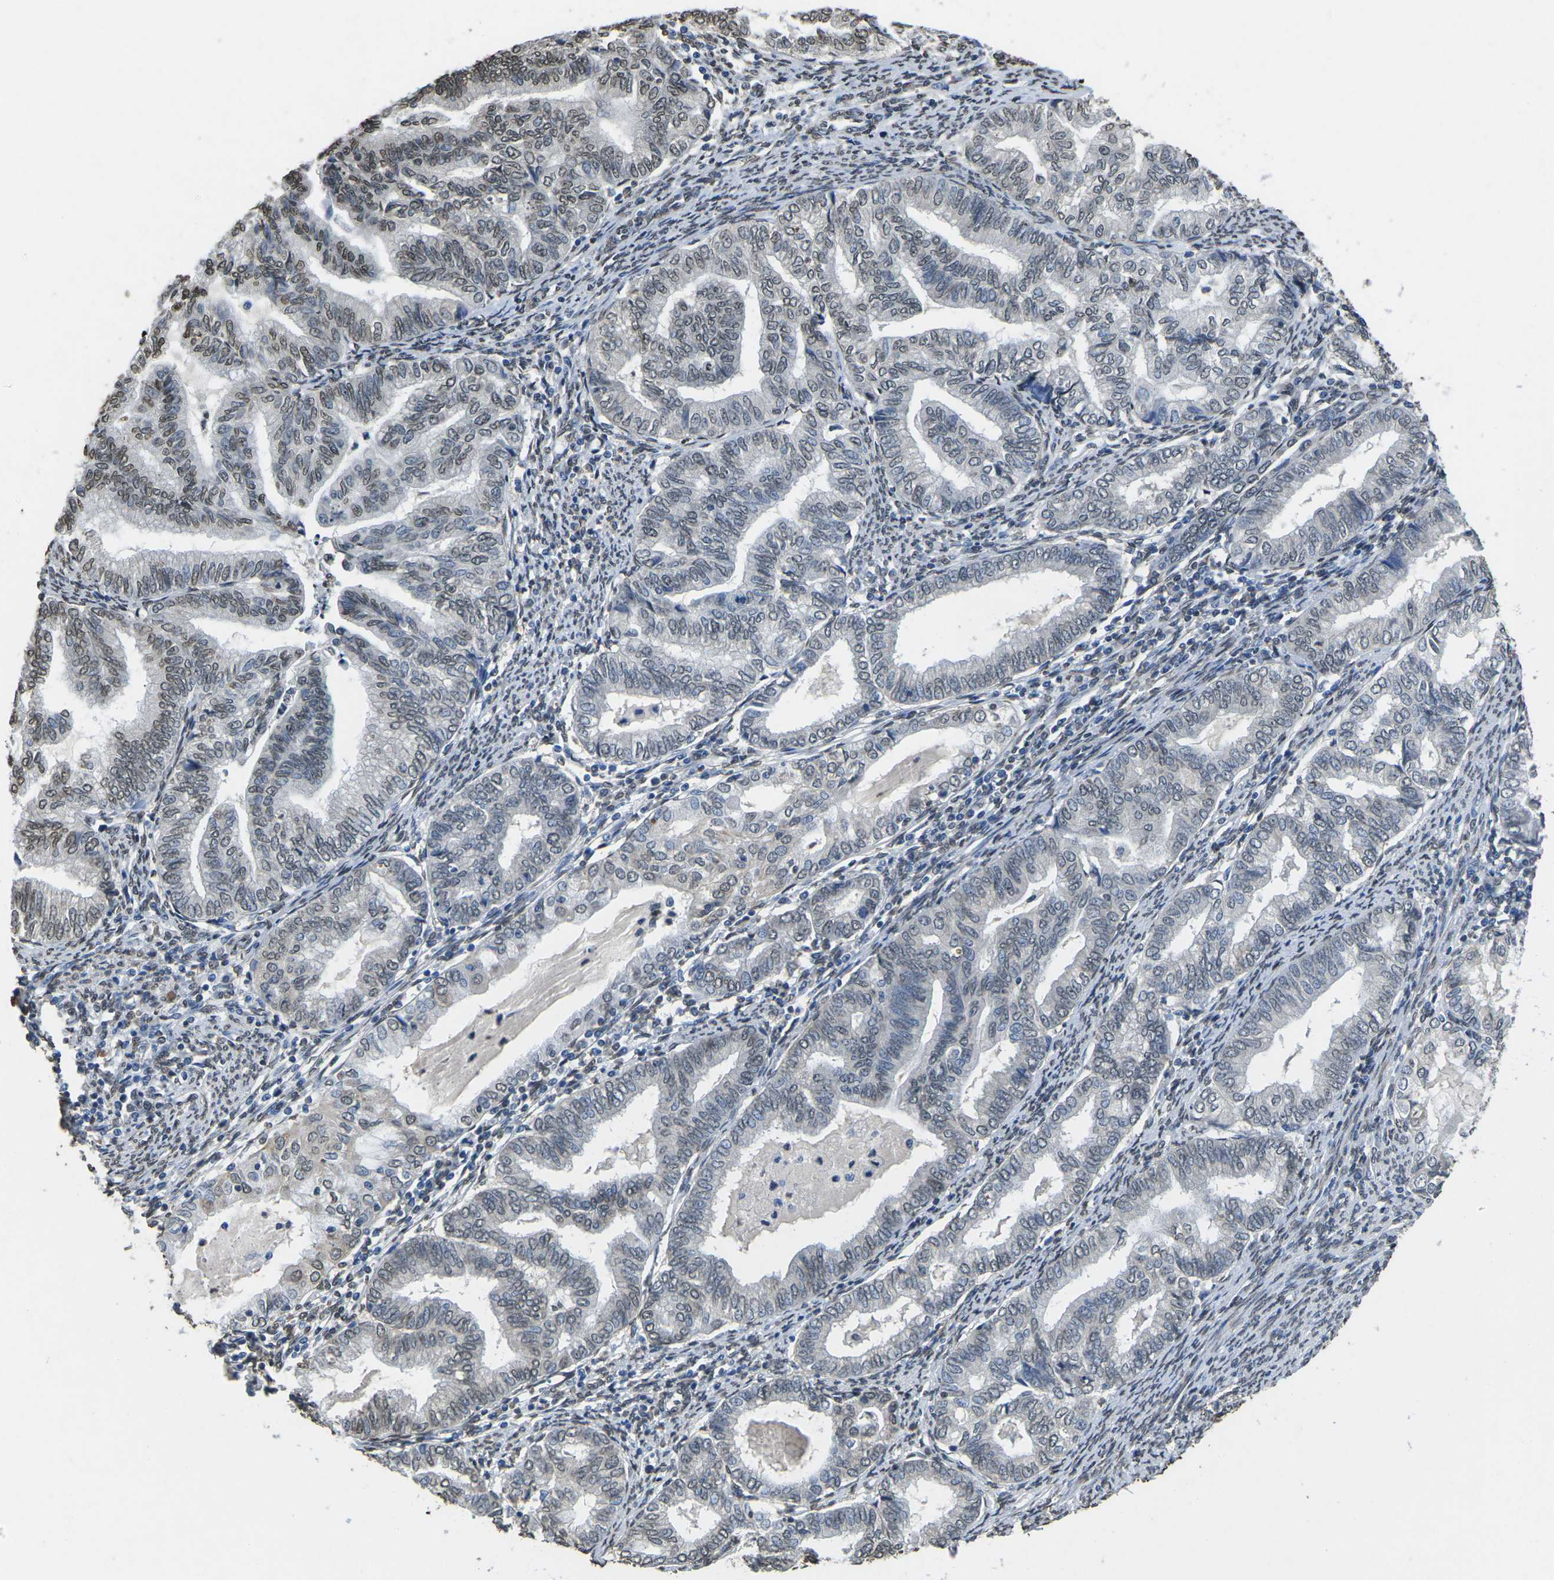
{"staining": {"intensity": "weak", "quantity": "25%-75%", "location": "nuclear"}, "tissue": "endometrial cancer", "cell_type": "Tumor cells", "image_type": "cancer", "snomed": [{"axis": "morphology", "description": "Adenocarcinoma, NOS"}, {"axis": "topography", "description": "Endometrium"}], "caption": "Human endometrial adenocarcinoma stained for a protein (brown) demonstrates weak nuclear positive staining in about 25%-75% of tumor cells.", "gene": "SCNN1B", "patient": {"sex": "female", "age": 79}}